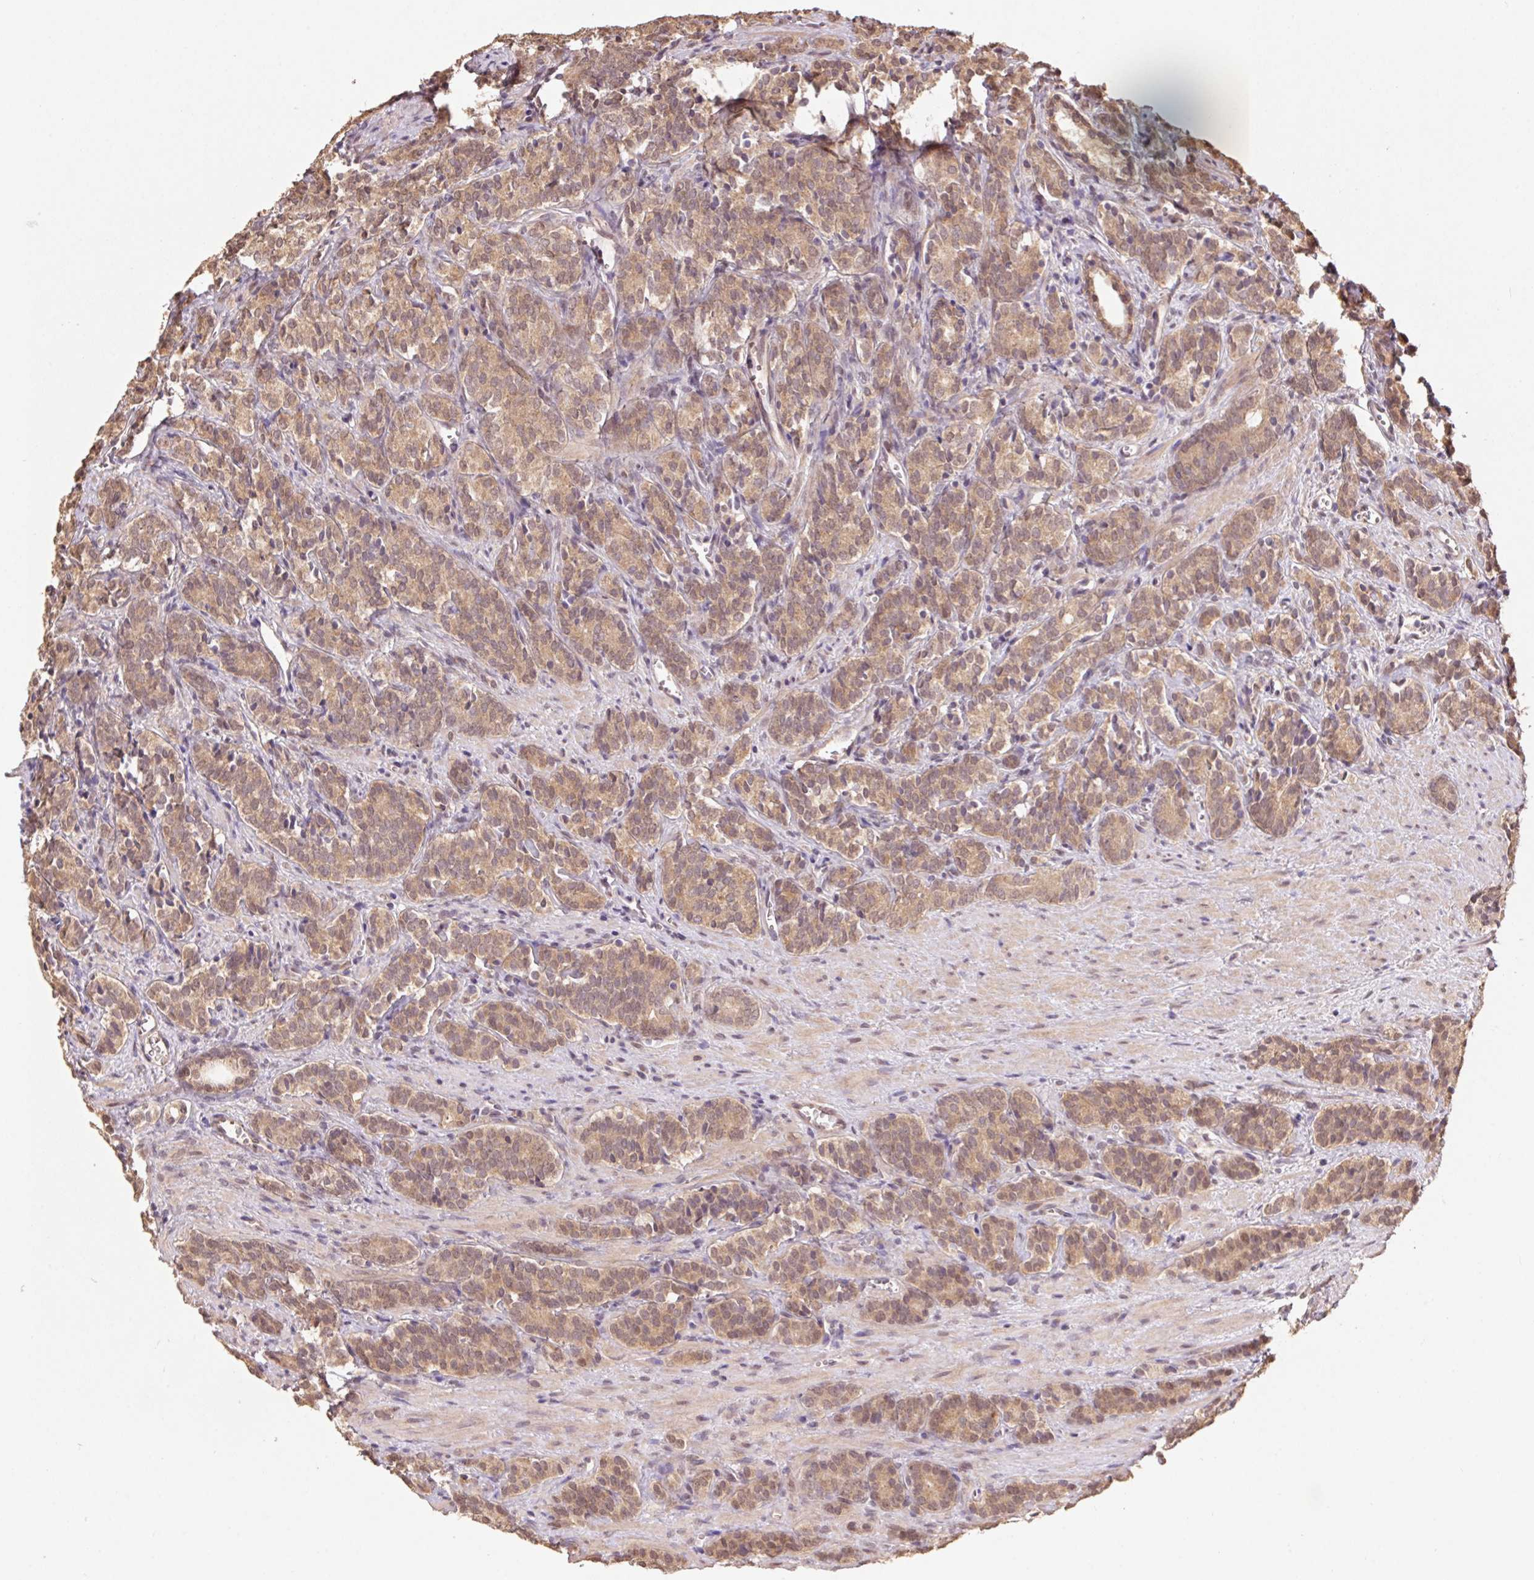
{"staining": {"intensity": "weak", "quantity": ">75%", "location": "cytoplasmic/membranous,nuclear"}, "tissue": "prostate cancer", "cell_type": "Tumor cells", "image_type": "cancer", "snomed": [{"axis": "morphology", "description": "Adenocarcinoma, High grade"}, {"axis": "topography", "description": "Prostate"}], "caption": "Adenocarcinoma (high-grade) (prostate) stained for a protein (brown) exhibits weak cytoplasmic/membranous and nuclear positive staining in approximately >75% of tumor cells.", "gene": "CUTA", "patient": {"sex": "male", "age": 84}}